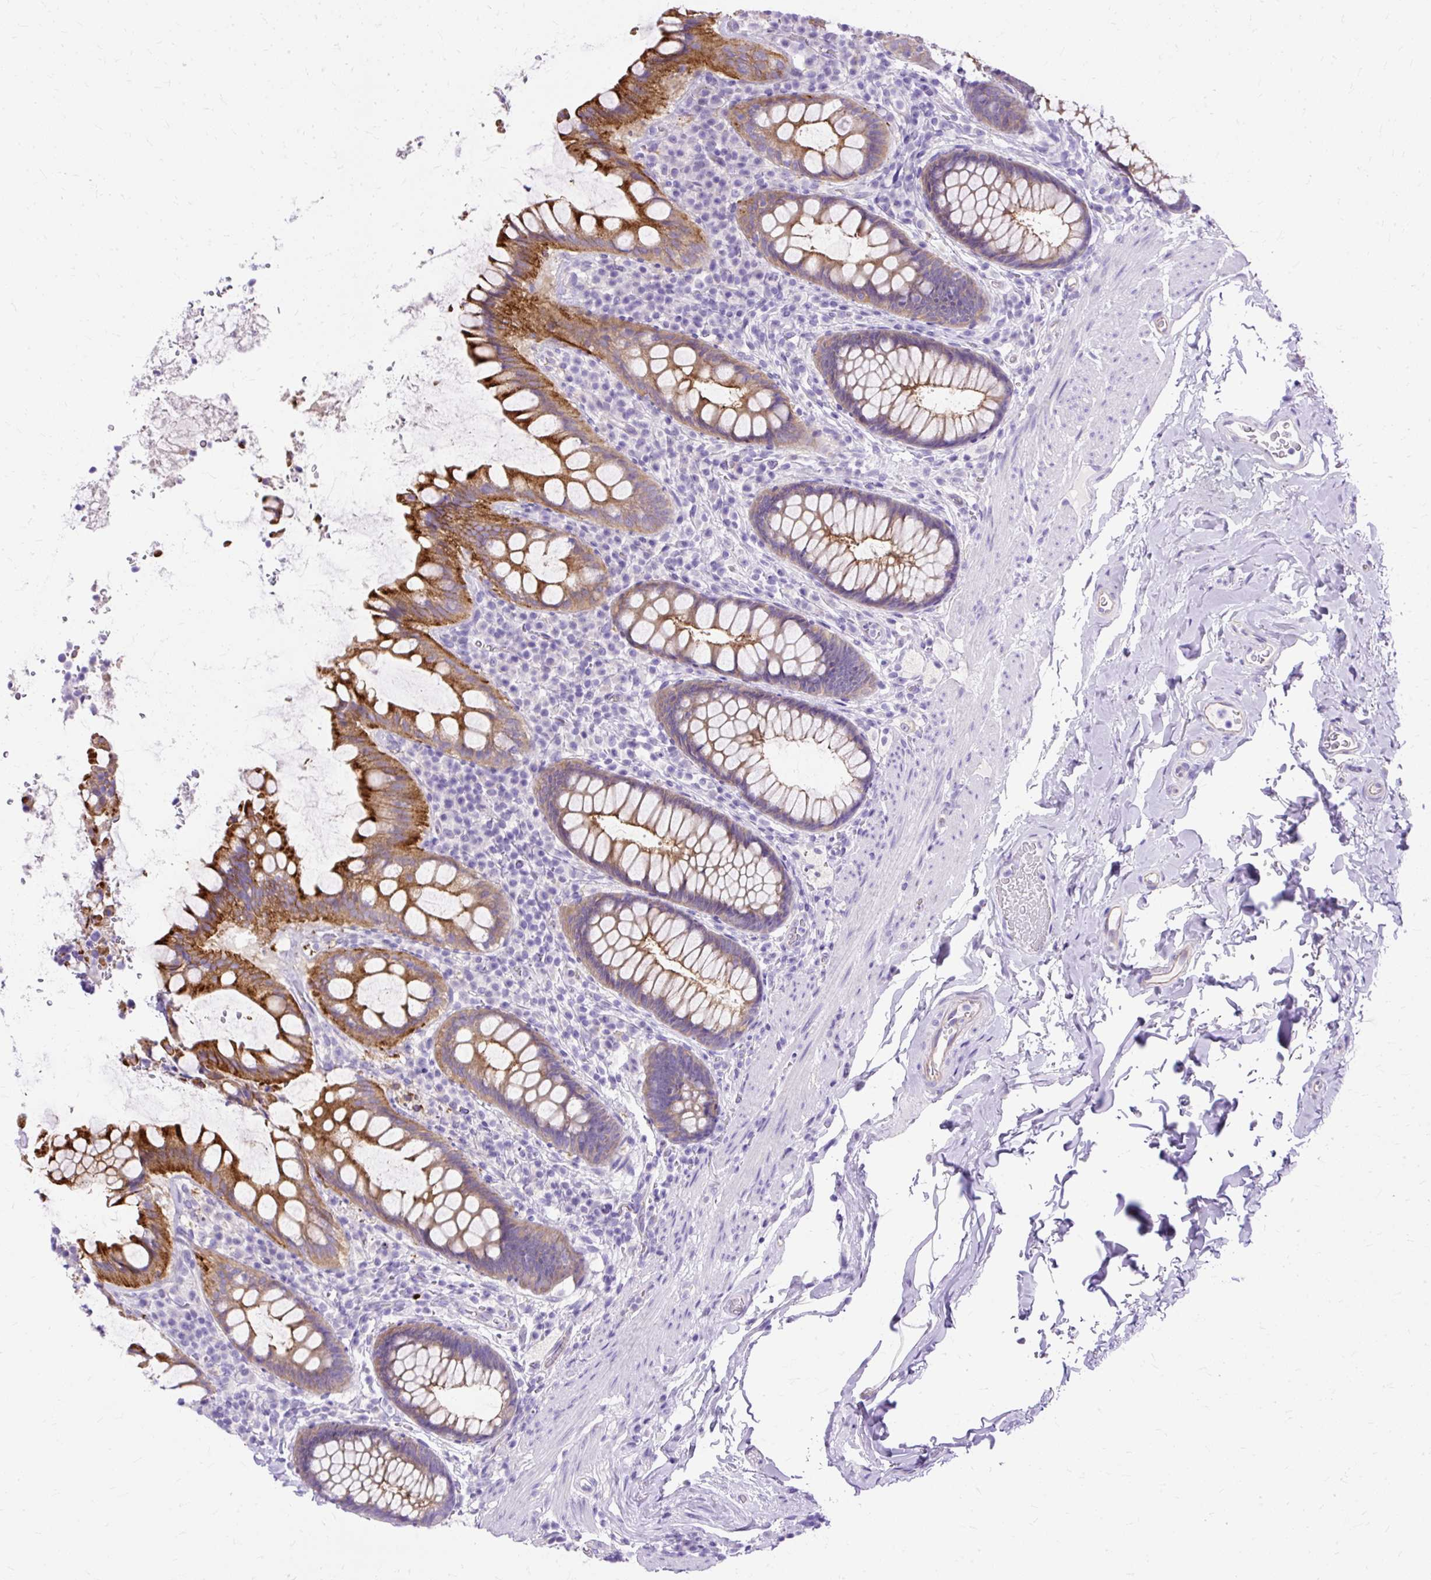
{"staining": {"intensity": "moderate", "quantity": ">75%", "location": "cytoplasmic/membranous"}, "tissue": "rectum", "cell_type": "Glandular cells", "image_type": "normal", "snomed": [{"axis": "morphology", "description": "Normal tissue, NOS"}, {"axis": "topography", "description": "Rectum"}], "caption": "Moderate cytoplasmic/membranous protein staining is seen in approximately >75% of glandular cells in rectum. (Brightfield microscopy of DAB IHC at high magnification).", "gene": "MYO6", "patient": {"sex": "female", "age": 69}}